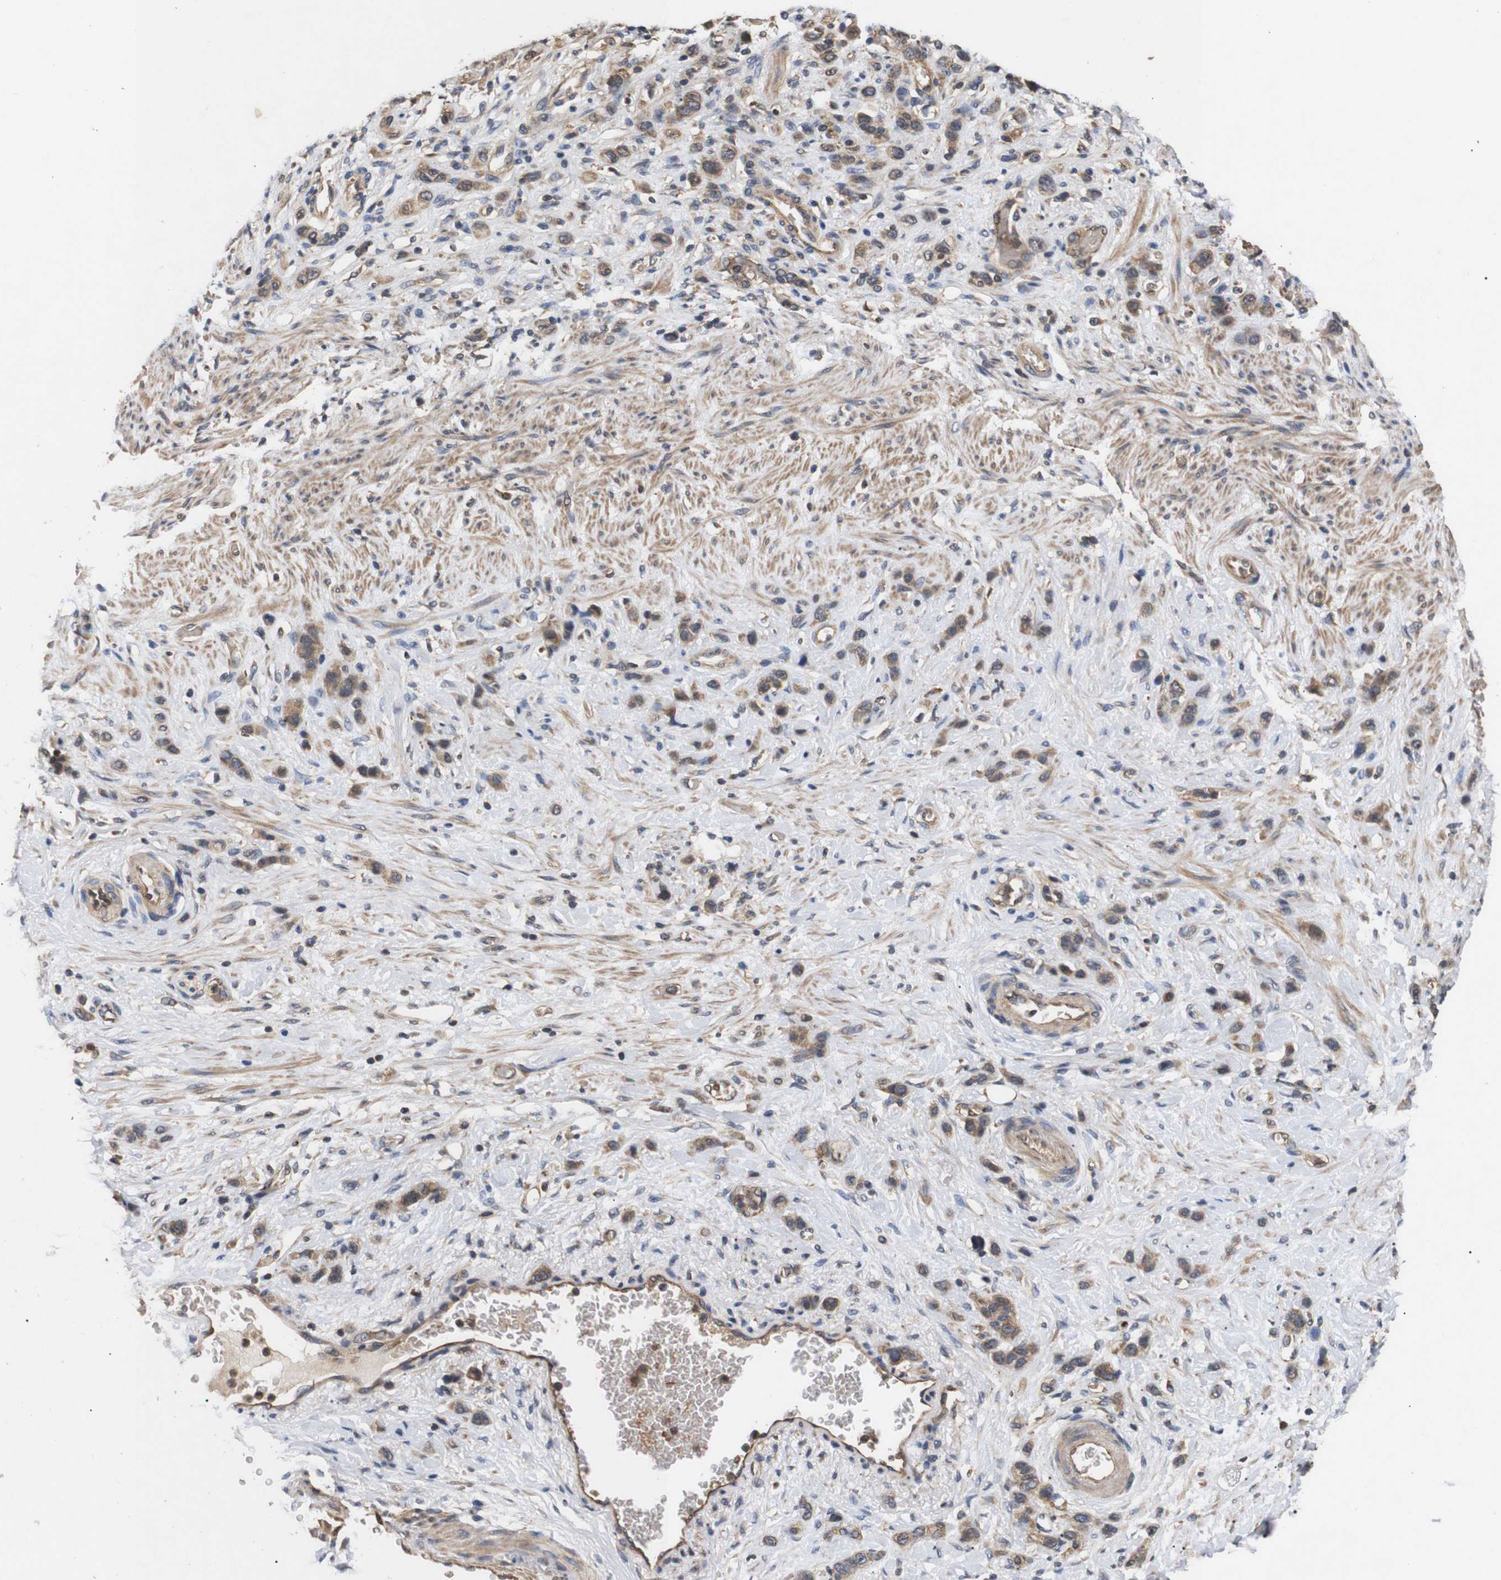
{"staining": {"intensity": "moderate", "quantity": ">75%", "location": "cytoplasmic/membranous"}, "tissue": "stomach cancer", "cell_type": "Tumor cells", "image_type": "cancer", "snomed": [{"axis": "morphology", "description": "Adenocarcinoma, NOS"}, {"axis": "morphology", "description": "Adenocarcinoma, High grade"}, {"axis": "topography", "description": "Stomach, upper"}, {"axis": "topography", "description": "Stomach, lower"}], "caption": "Immunohistochemistry of human stomach cancer demonstrates medium levels of moderate cytoplasmic/membranous positivity in about >75% of tumor cells.", "gene": "DDR1", "patient": {"sex": "female", "age": 65}}